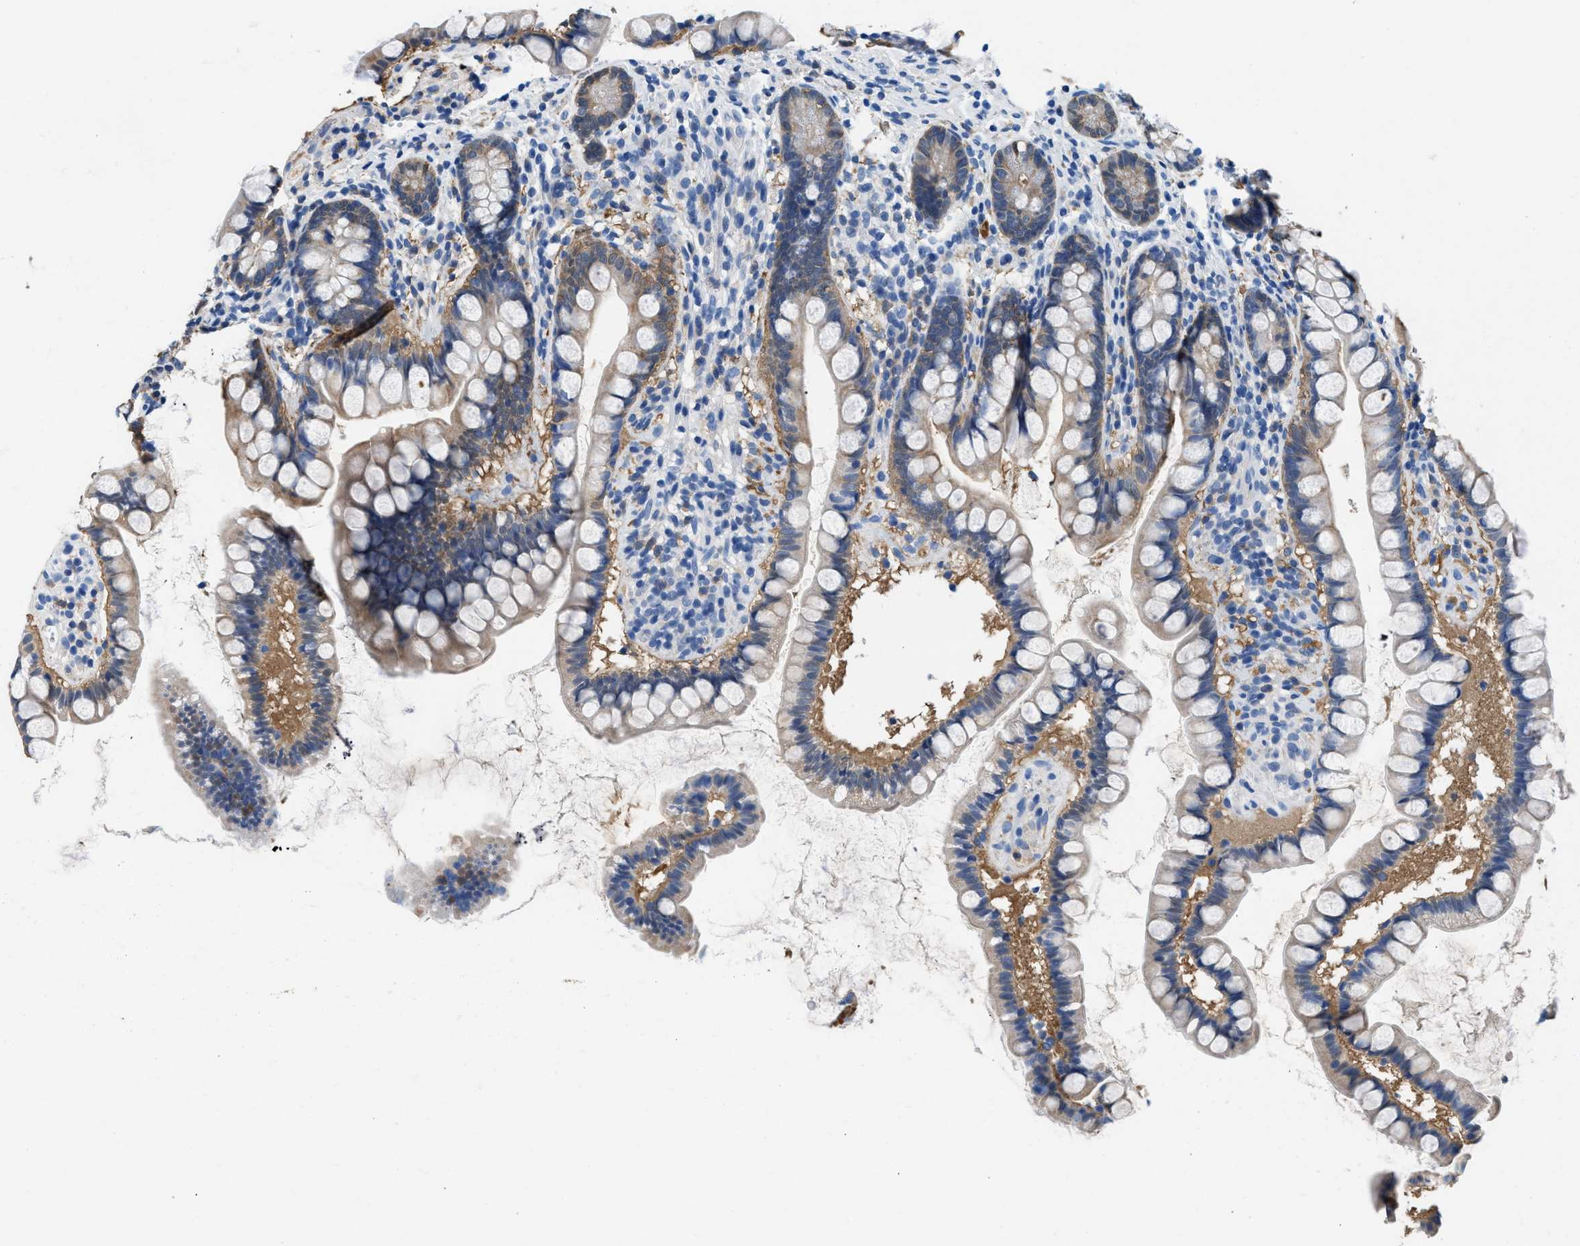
{"staining": {"intensity": "moderate", "quantity": "25%-75%", "location": "cytoplasmic/membranous"}, "tissue": "small intestine", "cell_type": "Glandular cells", "image_type": "normal", "snomed": [{"axis": "morphology", "description": "Normal tissue, NOS"}, {"axis": "topography", "description": "Small intestine"}], "caption": "An image of human small intestine stained for a protein exhibits moderate cytoplasmic/membranous brown staining in glandular cells. (DAB (3,3'-diaminobenzidine) = brown stain, brightfield microscopy at high magnification).", "gene": "FADS6", "patient": {"sex": "female", "age": 84}}